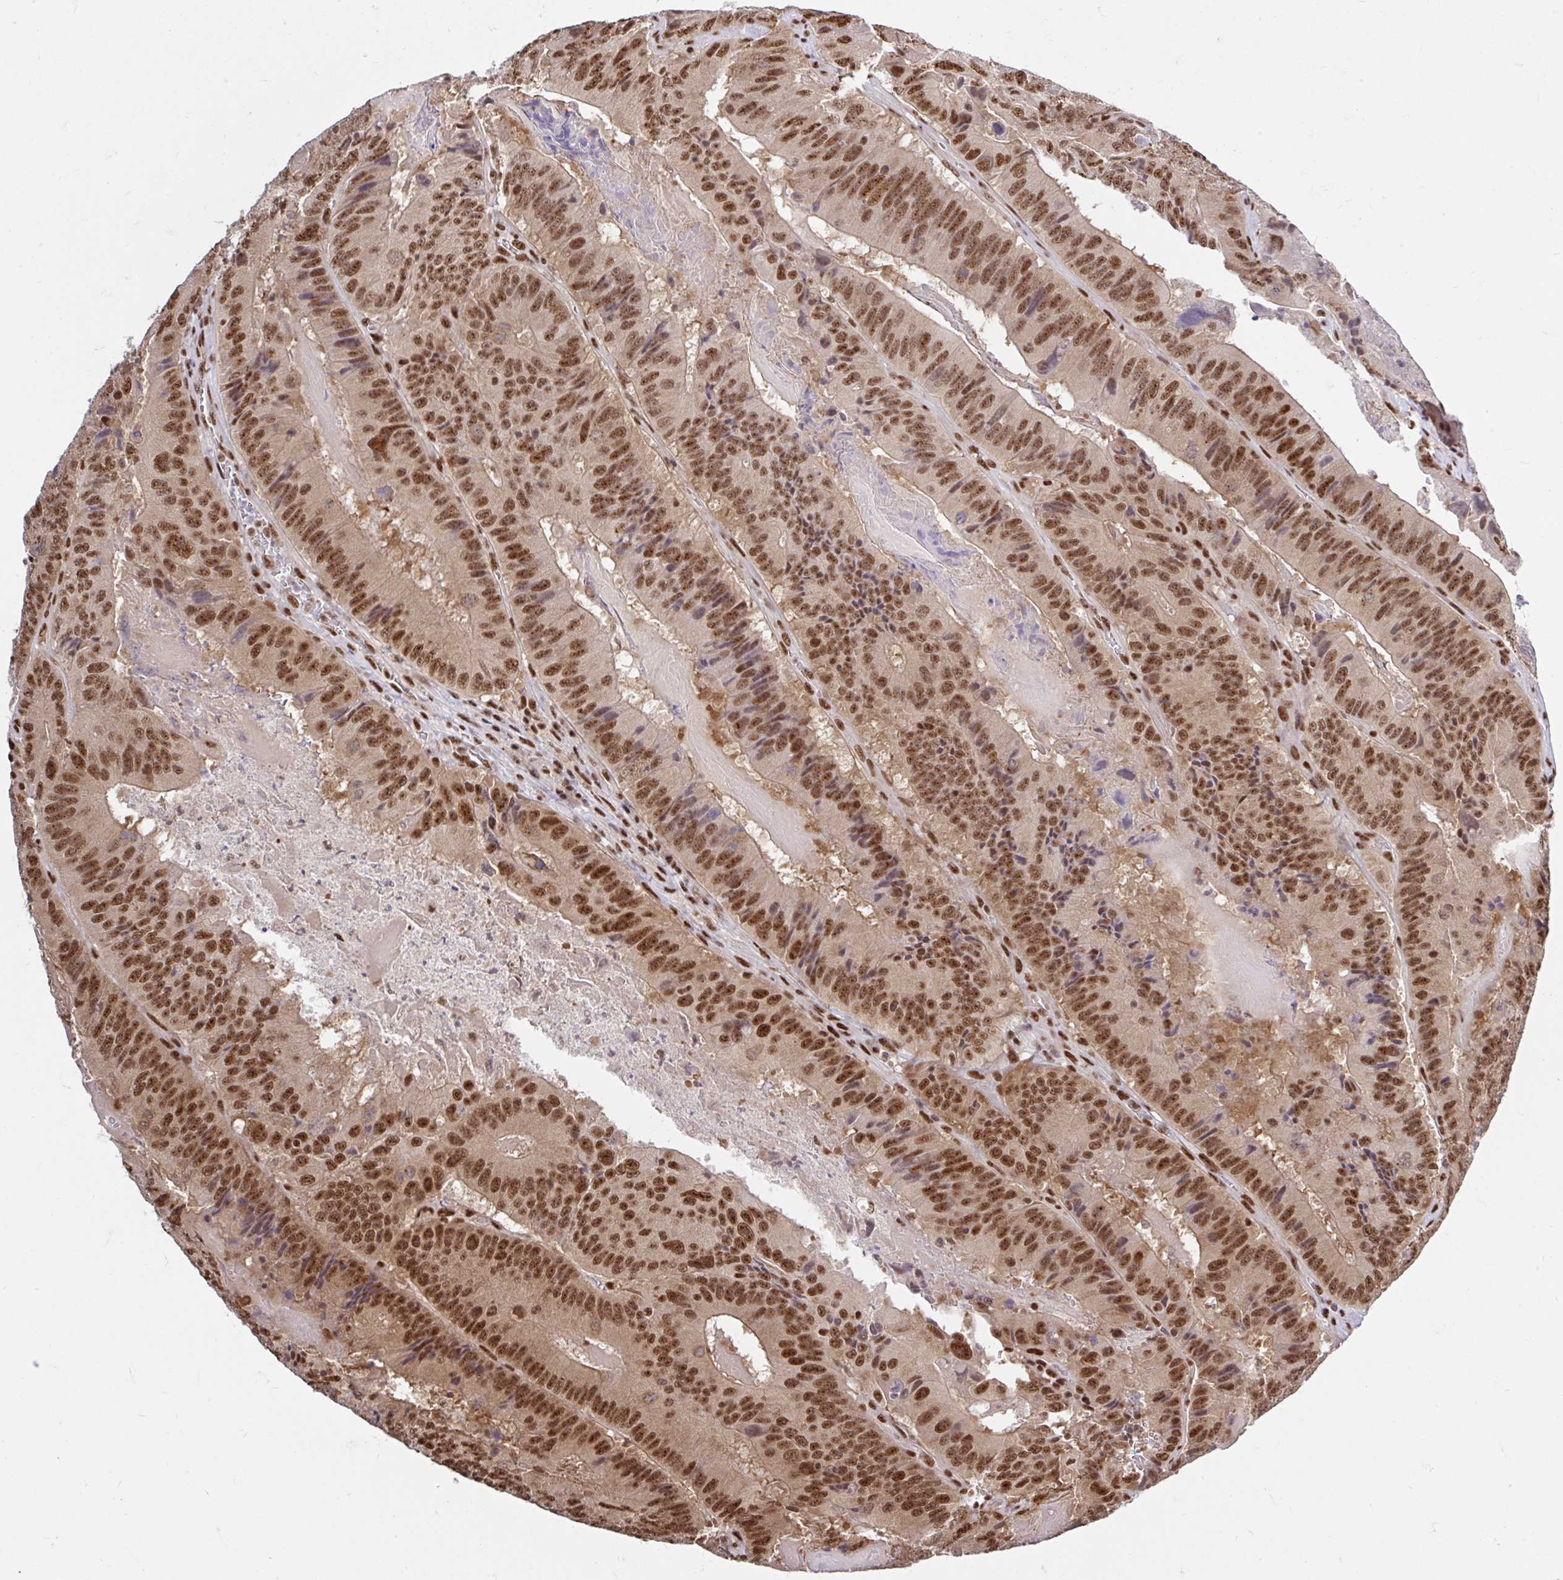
{"staining": {"intensity": "moderate", "quantity": ">75%", "location": "nuclear"}, "tissue": "colorectal cancer", "cell_type": "Tumor cells", "image_type": "cancer", "snomed": [{"axis": "morphology", "description": "Adenocarcinoma, NOS"}, {"axis": "topography", "description": "Colon"}], "caption": "High-magnification brightfield microscopy of colorectal cancer stained with DAB (brown) and counterstained with hematoxylin (blue). tumor cells exhibit moderate nuclear staining is appreciated in approximately>75% of cells.", "gene": "ABCA9", "patient": {"sex": "female", "age": 86}}